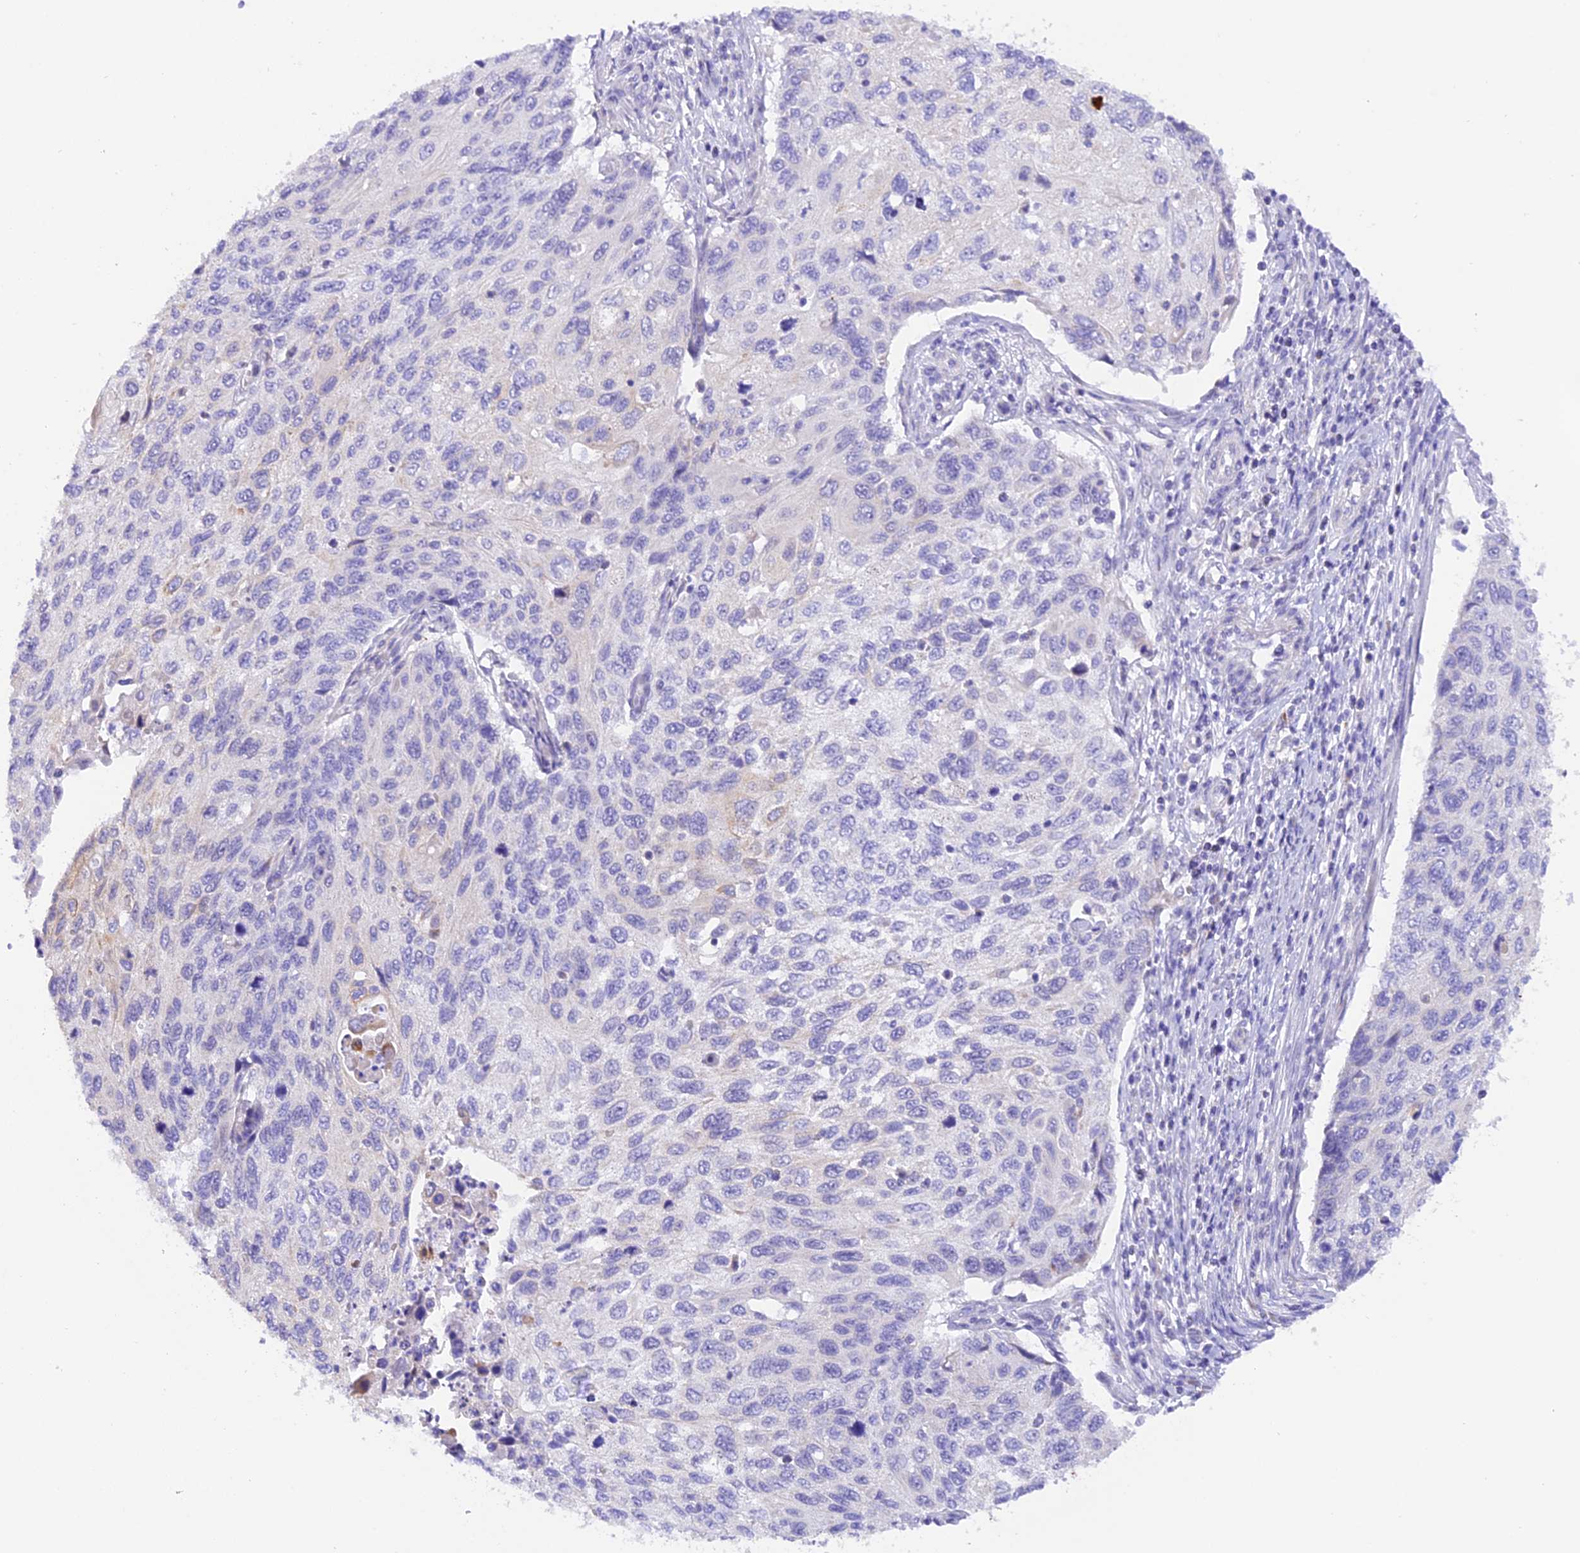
{"staining": {"intensity": "negative", "quantity": "none", "location": "none"}, "tissue": "cervical cancer", "cell_type": "Tumor cells", "image_type": "cancer", "snomed": [{"axis": "morphology", "description": "Squamous cell carcinoma, NOS"}, {"axis": "topography", "description": "Cervix"}], "caption": "A micrograph of human cervical cancer is negative for staining in tumor cells. The staining is performed using DAB brown chromogen with nuclei counter-stained in using hematoxylin.", "gene": "PKIA", "patient": {"sex": "female", "age": 70}}